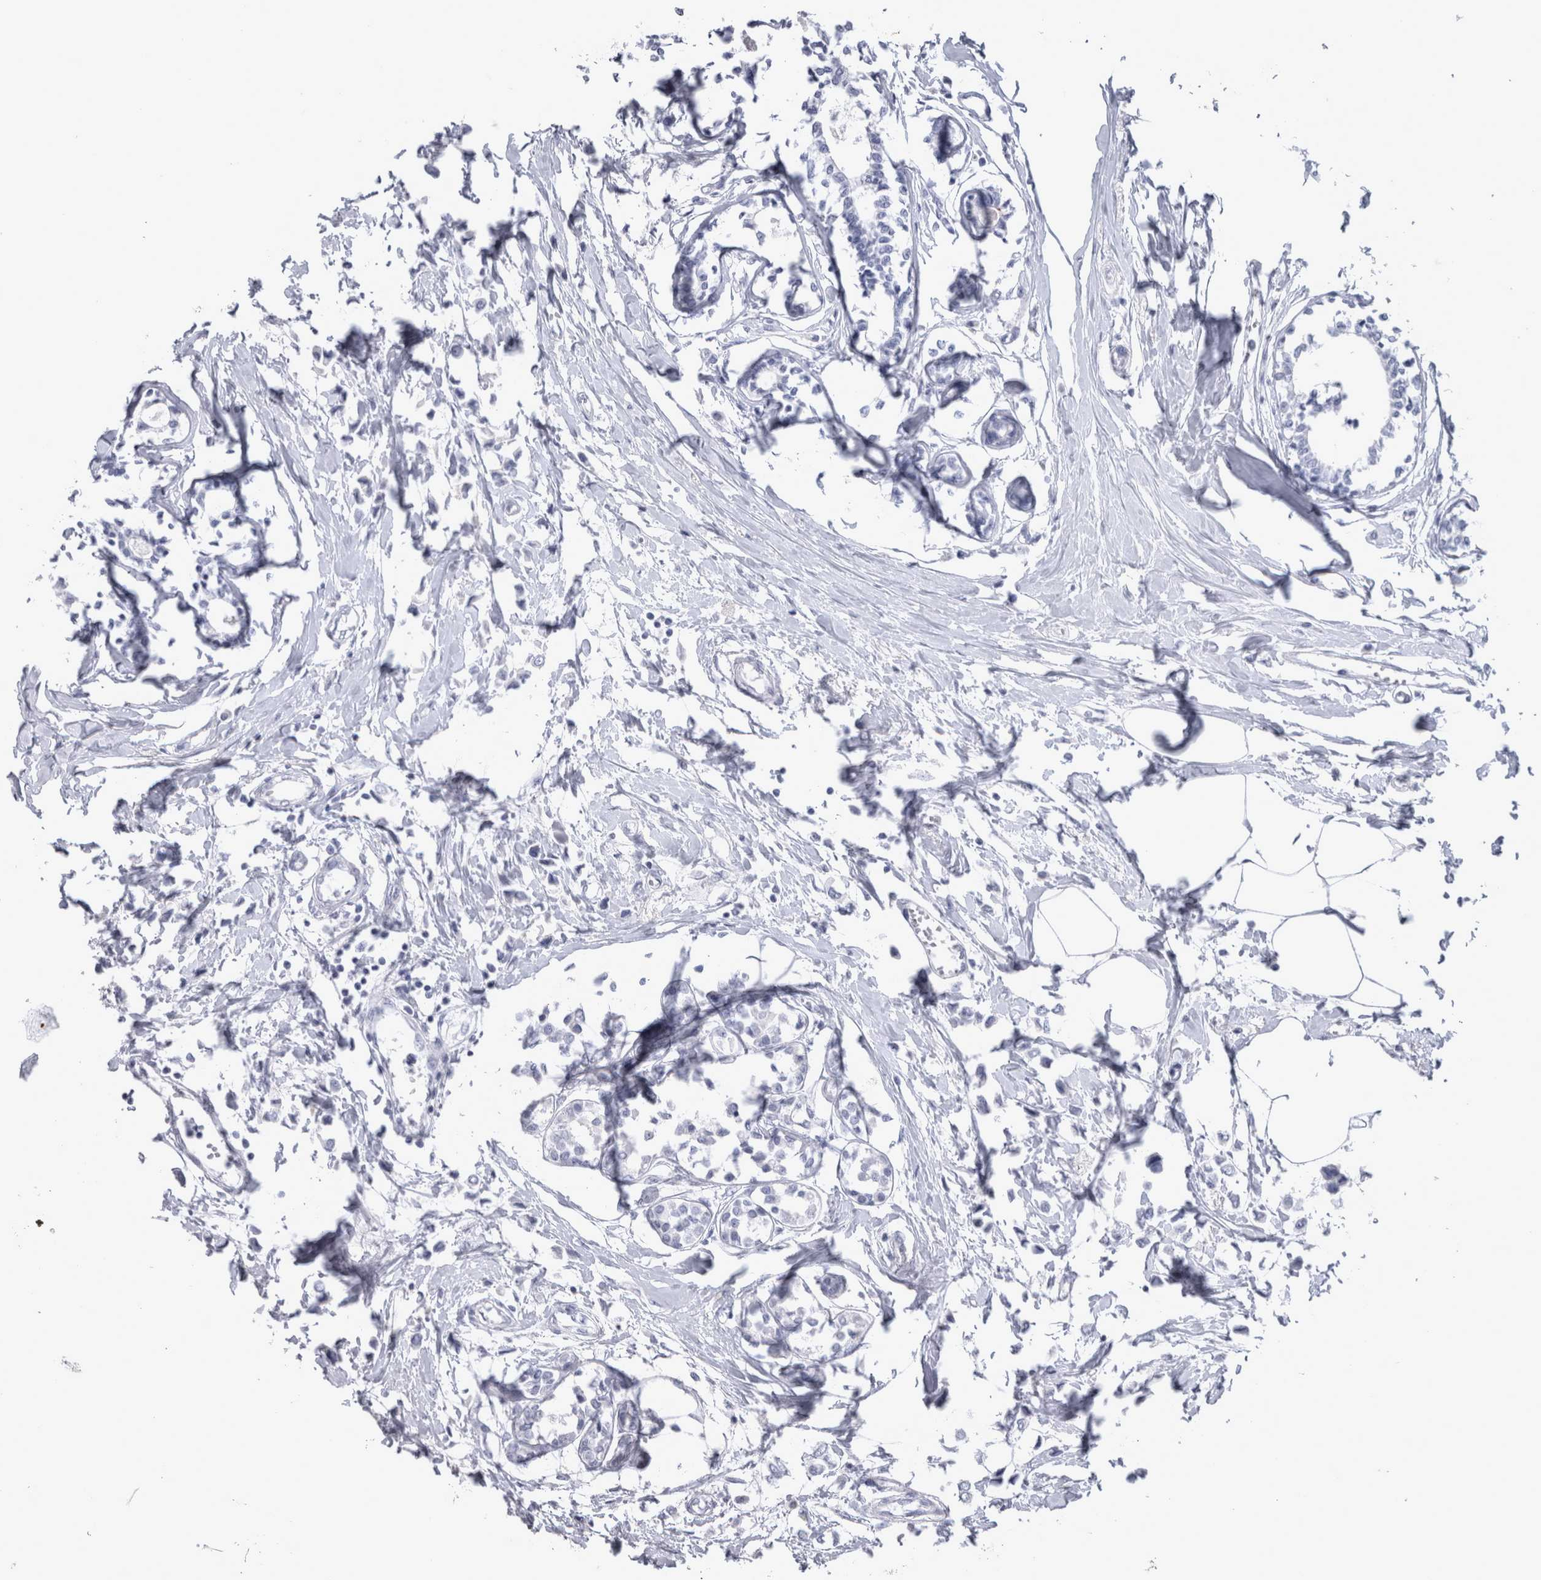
{"staining": {"intensity": "negative", "quantity": "none", "location": "none"}, "tissue": "breast cancer", "cell_type": "Tumor cells", "image_type": "cancer", "snomed": [{"axis": "morphology", "description": "Lobular carcinoma"}, {"axis": "topography", "description": "Breast"}], "caption": "Protein analysis of breast lobular carcinoma exhibits no significant positivity in tumor cells.", "gene": "MSMB", "patient": {"sex": "female", "age": 51}}